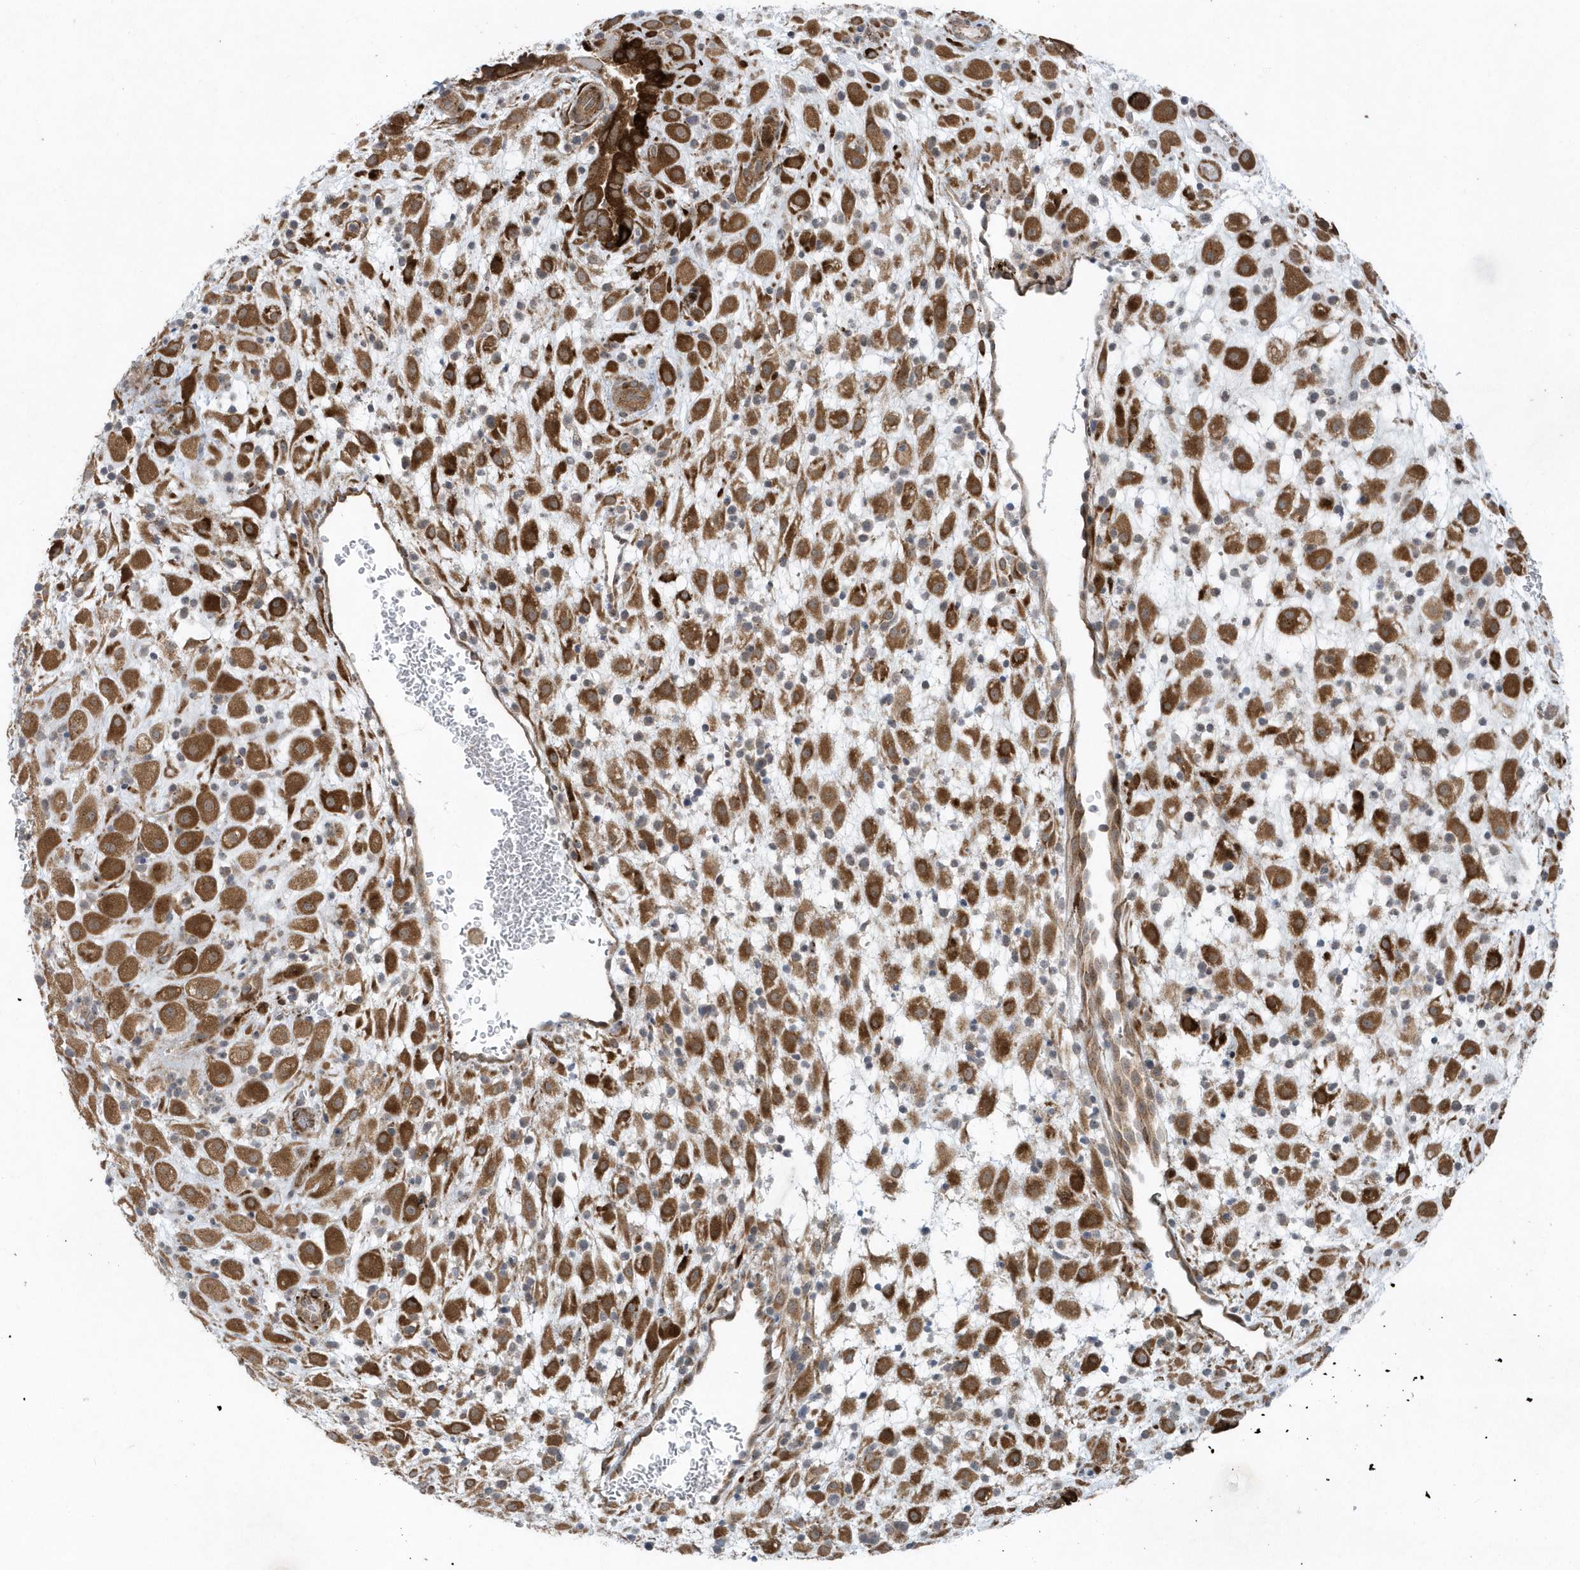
{"staining": {"intensity": "moderate", "quantity": ">75%", "location": "cytoplasmic/membranous"}, "tissue": "placenta", "cell_type": "Decidual cells", "image_type": "normal", "snomed": [{"axis": "morphology", "description": "Normal tissue, NOS"}, {"axis": "topography", "description": "Placenta"}], "caption": "Decidual cells reveal moderate cytoplasmic/membranous expression in approximately >75% of cells in benign placenta.", "gene": "FAM98A", "patient": {"sex": "female", "age": 35}}